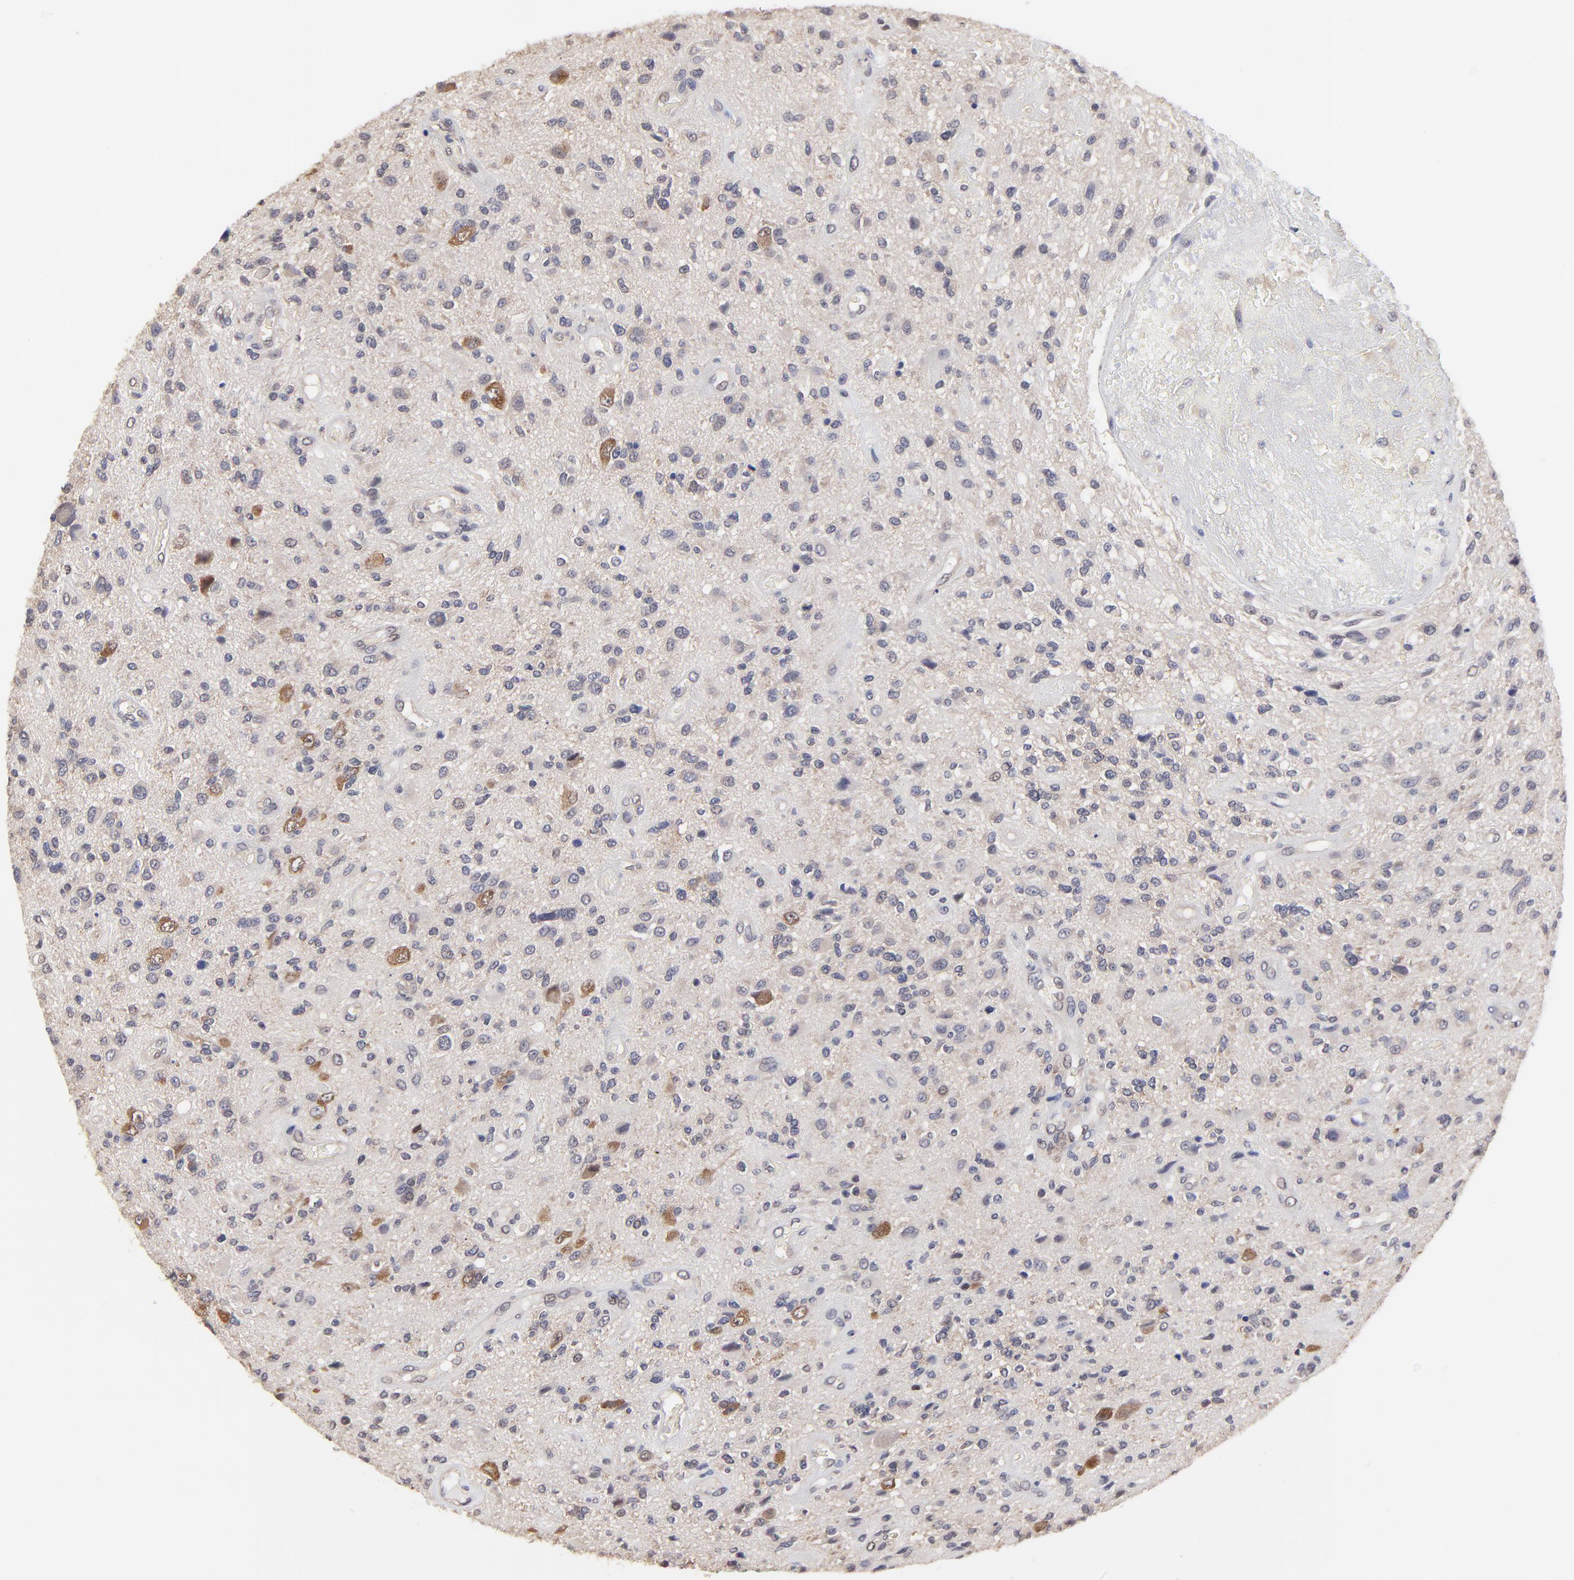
{"staining": {"intensity": "moderate", "quantity": "<25%", "location": "cytoplasmic/membranous"}, "tissue": "glioma", "cell_type": "Tumor cells", "image_type": "cancer", "snomed": [{"axis": "morphology", "description": "Normal tissue, NOS"}, {"axis": "morphology", "description": "Glioma, malignant, High grade"}, {"axis": "topography", "description": "Cerebral cortex"}], "caption": "Immunohistochemistry (IHC) staining of malignant glioma (high-grade), which displays low levels of moderate cytoplasmic/membranous expression in approximately <25% of tumor cells indicating moderate cytoplasmic/membranous protein staining. The staining was performed using DAB (brown) for protein detection and nuclei were counterstained in hematoxylin (blue).", "gene": "CCT2", "patient": {"sex": "male", "age": 75}}